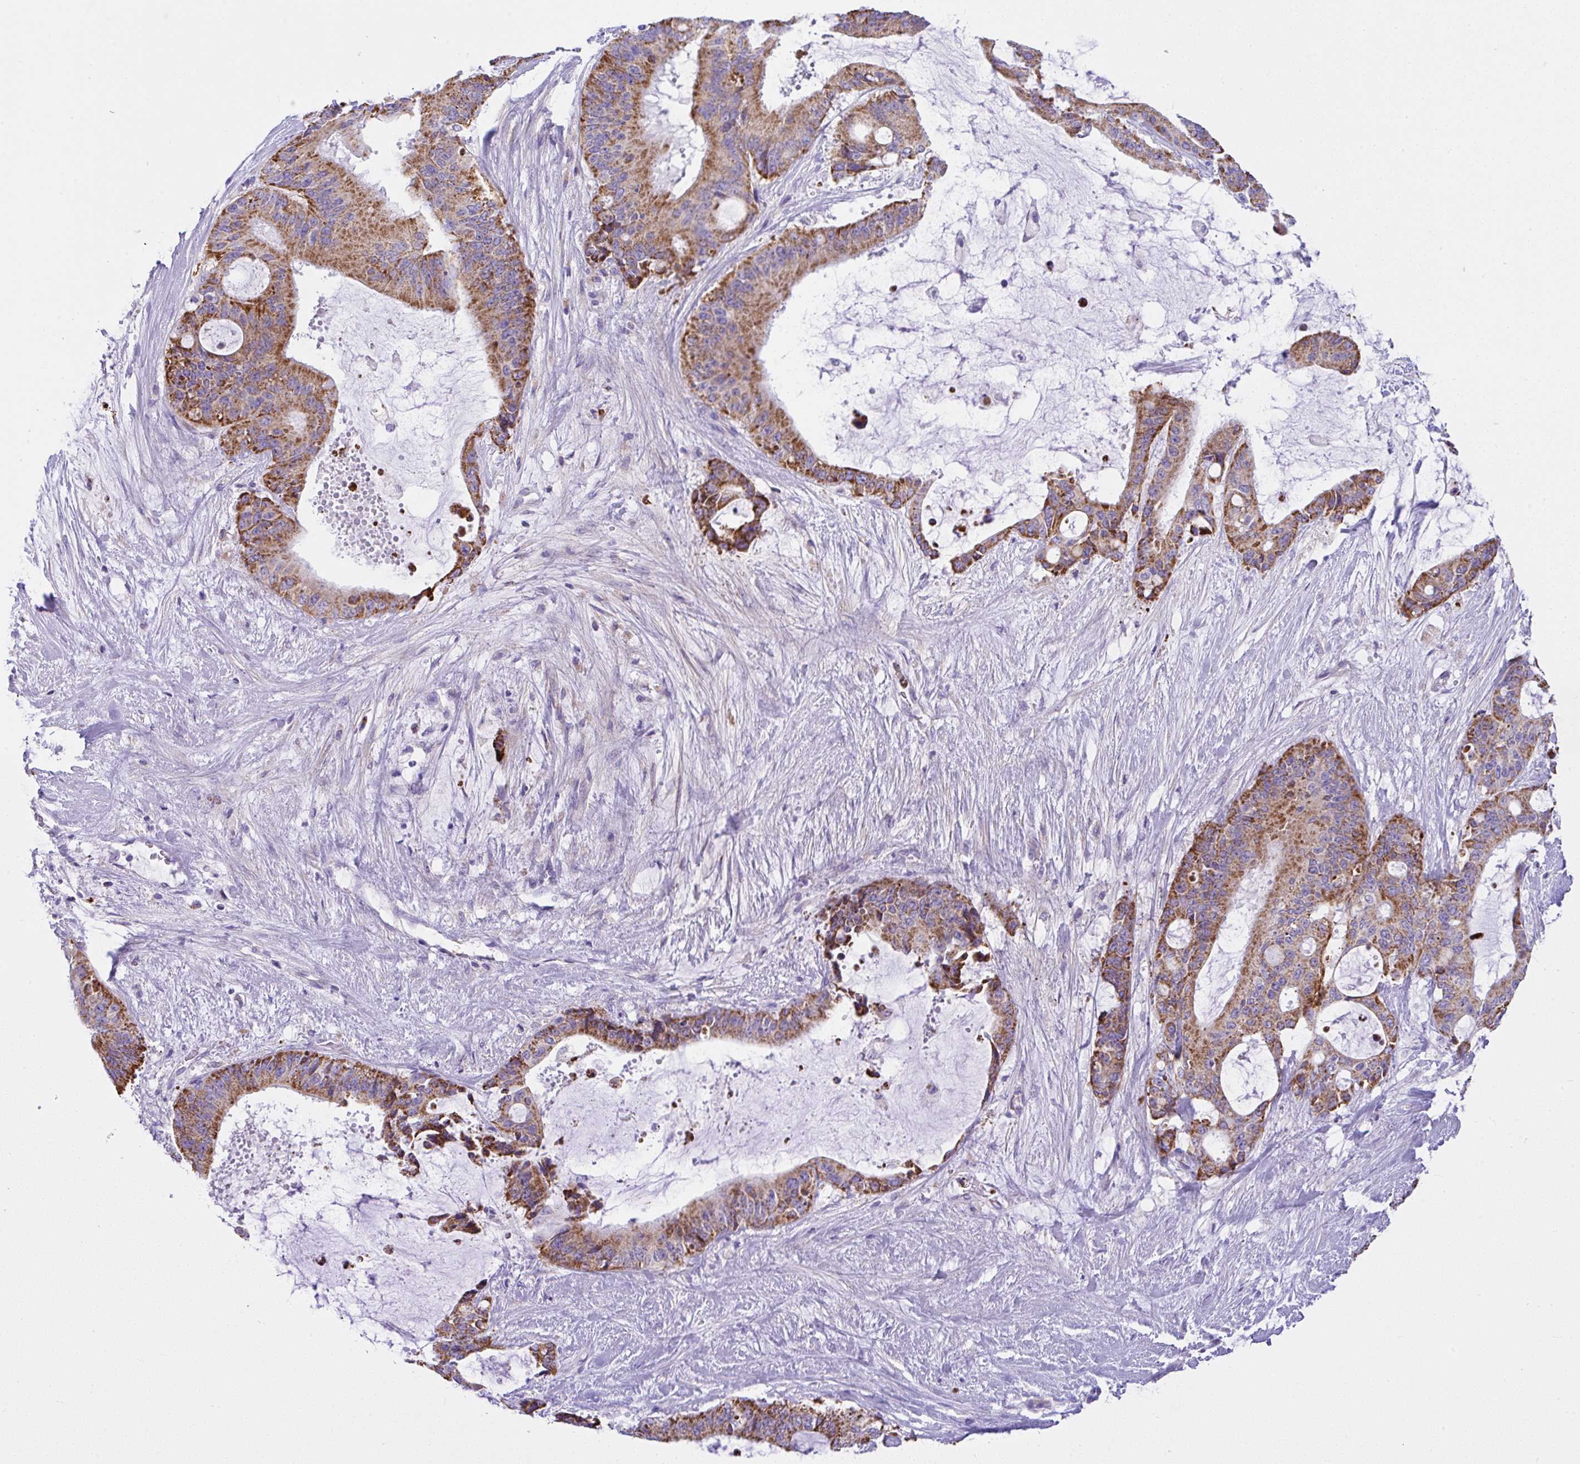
{"staining": {"intensity": "strong", "quantity": "25%-75%", "location": "cytoplasmic/membranous"}, "tissue": "liver cancer", "cell_type": "Tumor cells", "image_type": "cancer", "snomed": [{"axis": "morphology", "description": "Normal tissue, NOS"}, {"axis": "morphology", "description": "Cholangiocarcinoma"}, {"axis": "topography", "description": "Liver"}, {"axis": "topography", "description": "Peripheral nerve tissue"}], "caption": "Immunohistochemistry of liver cholangiocarcinoma demonstrates high levels of strong cytoplasmic/membranous staining in about 25%-75% of tumor cells. Nuclei are stained in blue.", "gene": "SLC13A1", "patient": {"sex": "female", "age": 73}}